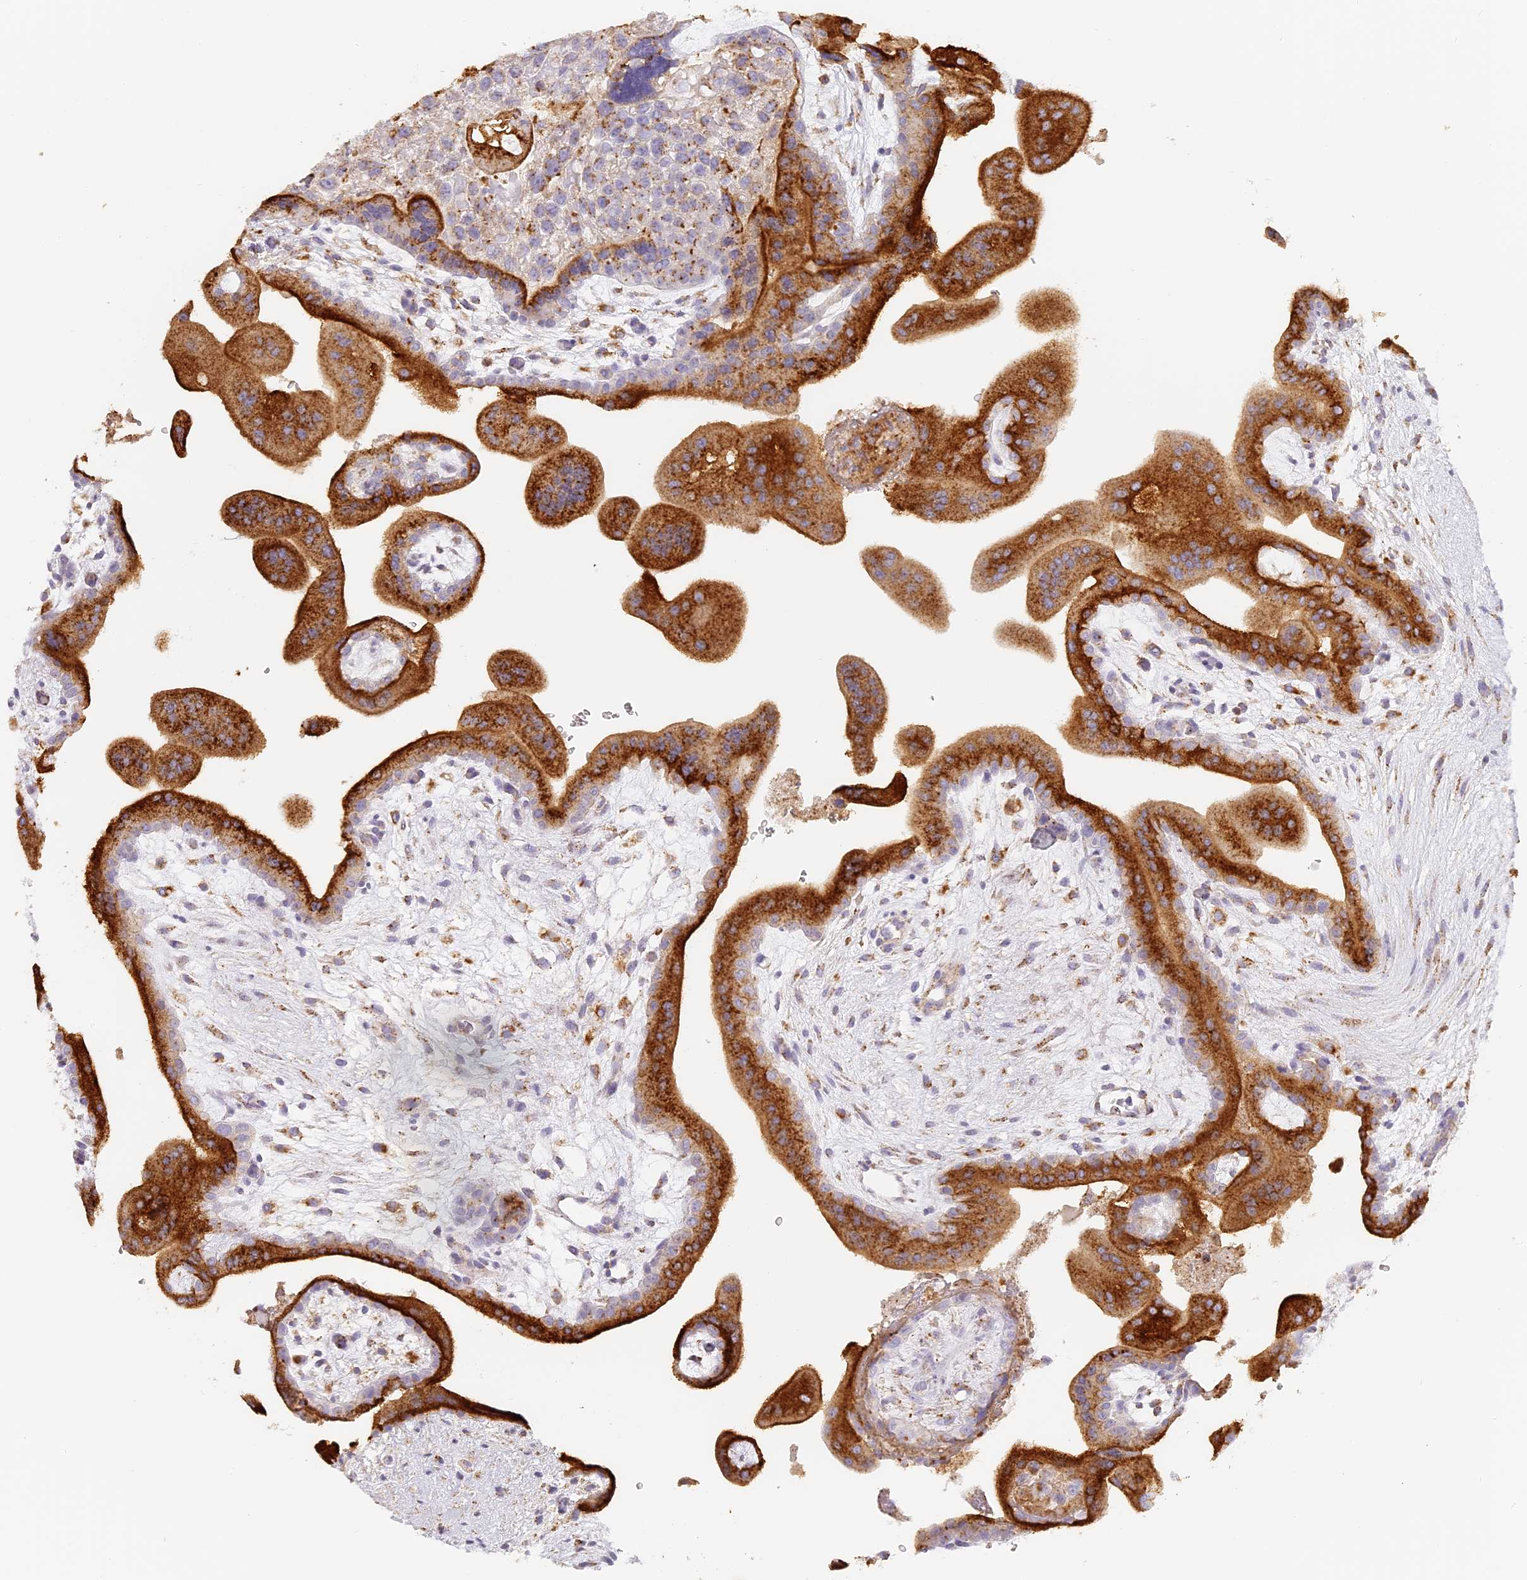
{"staining": {"intensity": "moderate", "quantity": ">75%", "location": "cytoplasmic/membranous"}, "tissue": "placenta", "cell_type": "Decidual cells", "image_type": "normal", "snomed": [{"axis": "morphology", "description": "Normal tissue, NOS"}, {"axis": "topography", "description": "Placenta"}], "caption": "The image exhibits immunohistochemical staining of unremarkable placenta. There is moderate cytoplasmic/membranous positivity is seen in approximately >75% of decidual cells.", "gene": "LAMP2", "patient": {"sex": "female", "age": 35}}